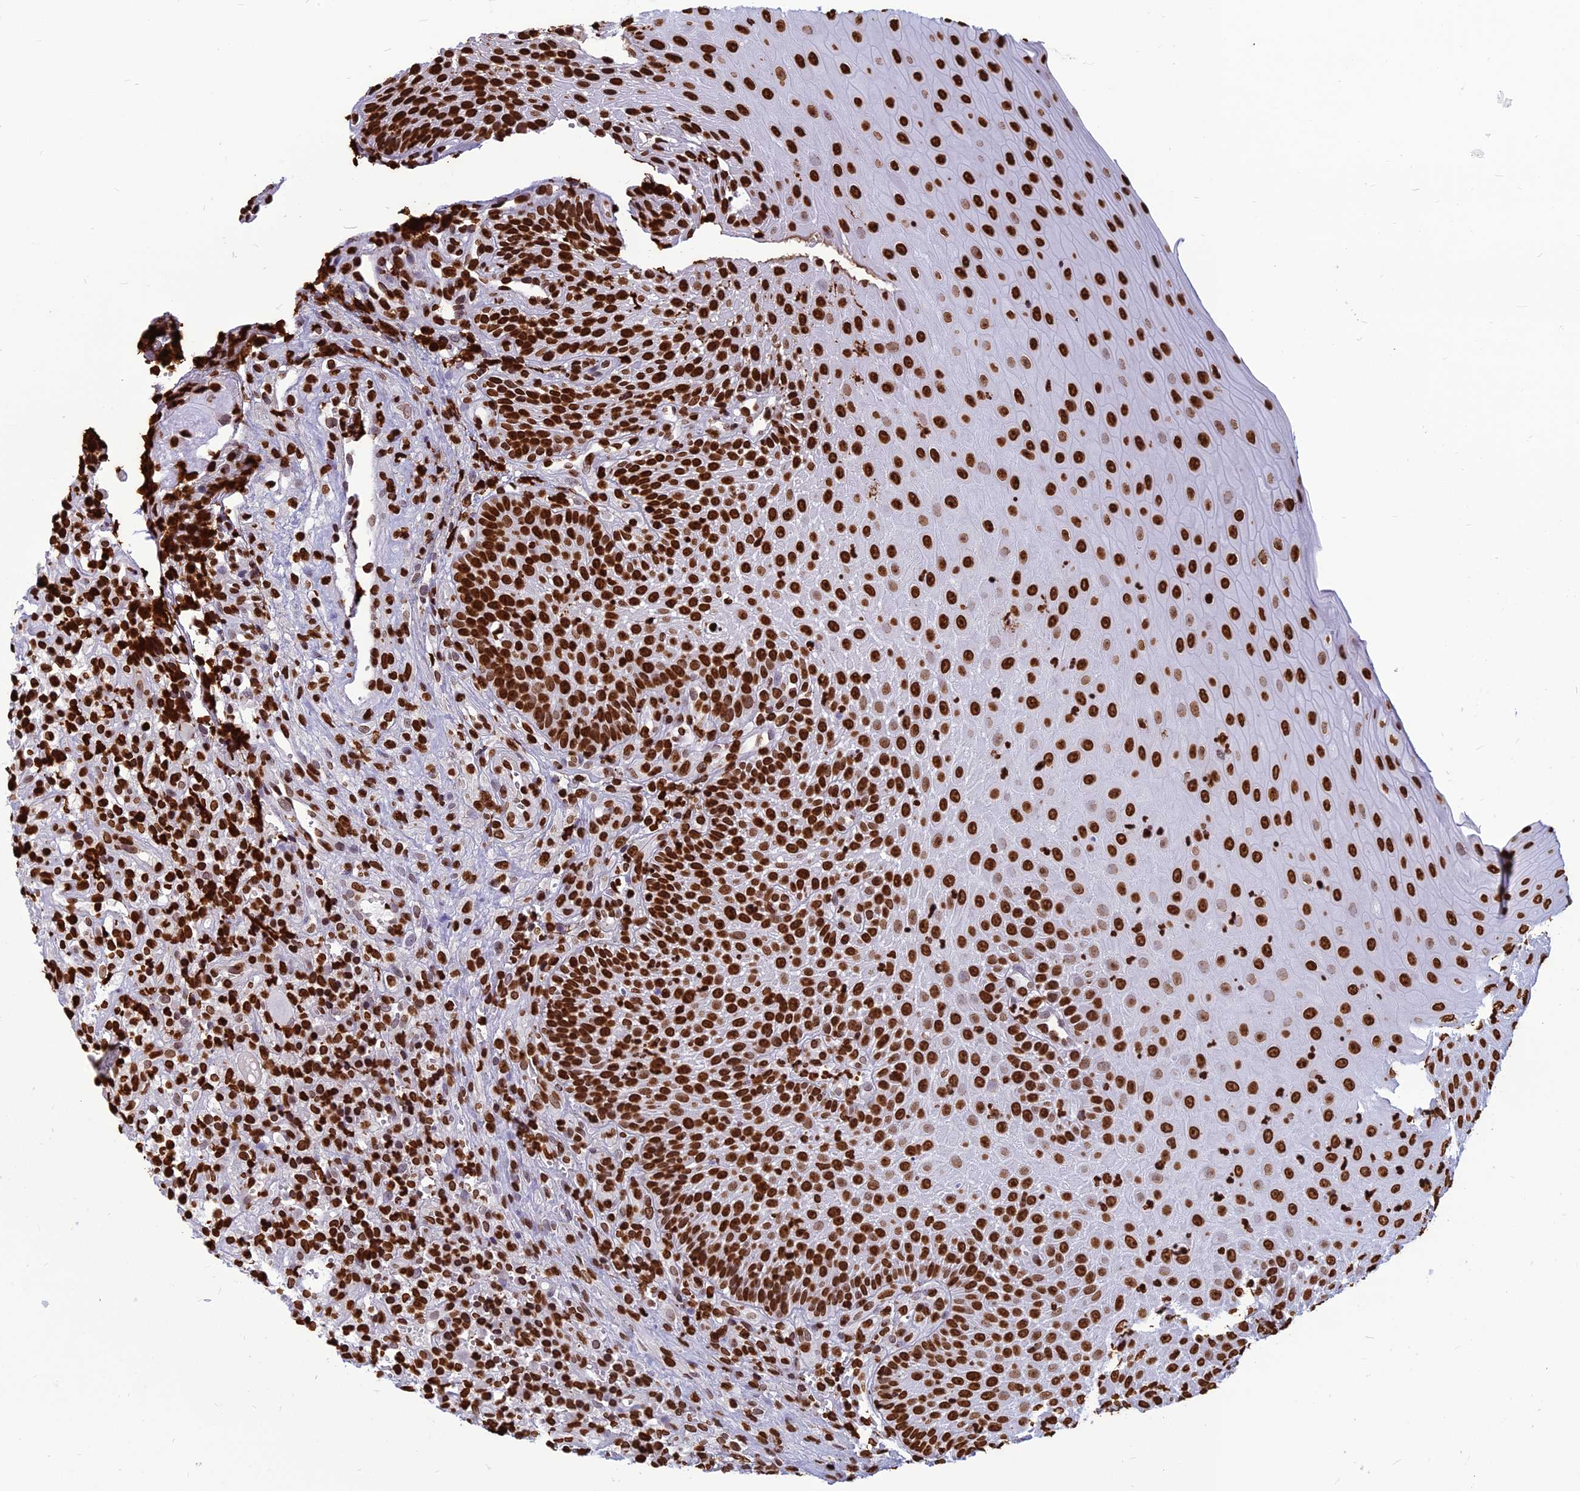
{"staining": {"intensity": "strong", "quantity": ">75%", "location": "nuclear"}, "tissue": "oral mucosa", "cell_type": "Squamous epithelial cells", "image_type": "normal", "snomed": [{"axis": "morphology", "description": "Normal tissue, NOS"}, {"axis": "topography", "description": "Oral tissue"}], "caption": "A photomicrograph of human oral mucosa stained for a protein demonstrates strong nuclear brown staining in squamous epithelial cells. The staining is performed using DAB (3,3'-diaminobenzidine) brown chromogen to label protein expression. The nuclei are counter-stained blue using hematoxylin.", "gene": "AKAP17A", "patient": {"sex": "female", "age": 13}}